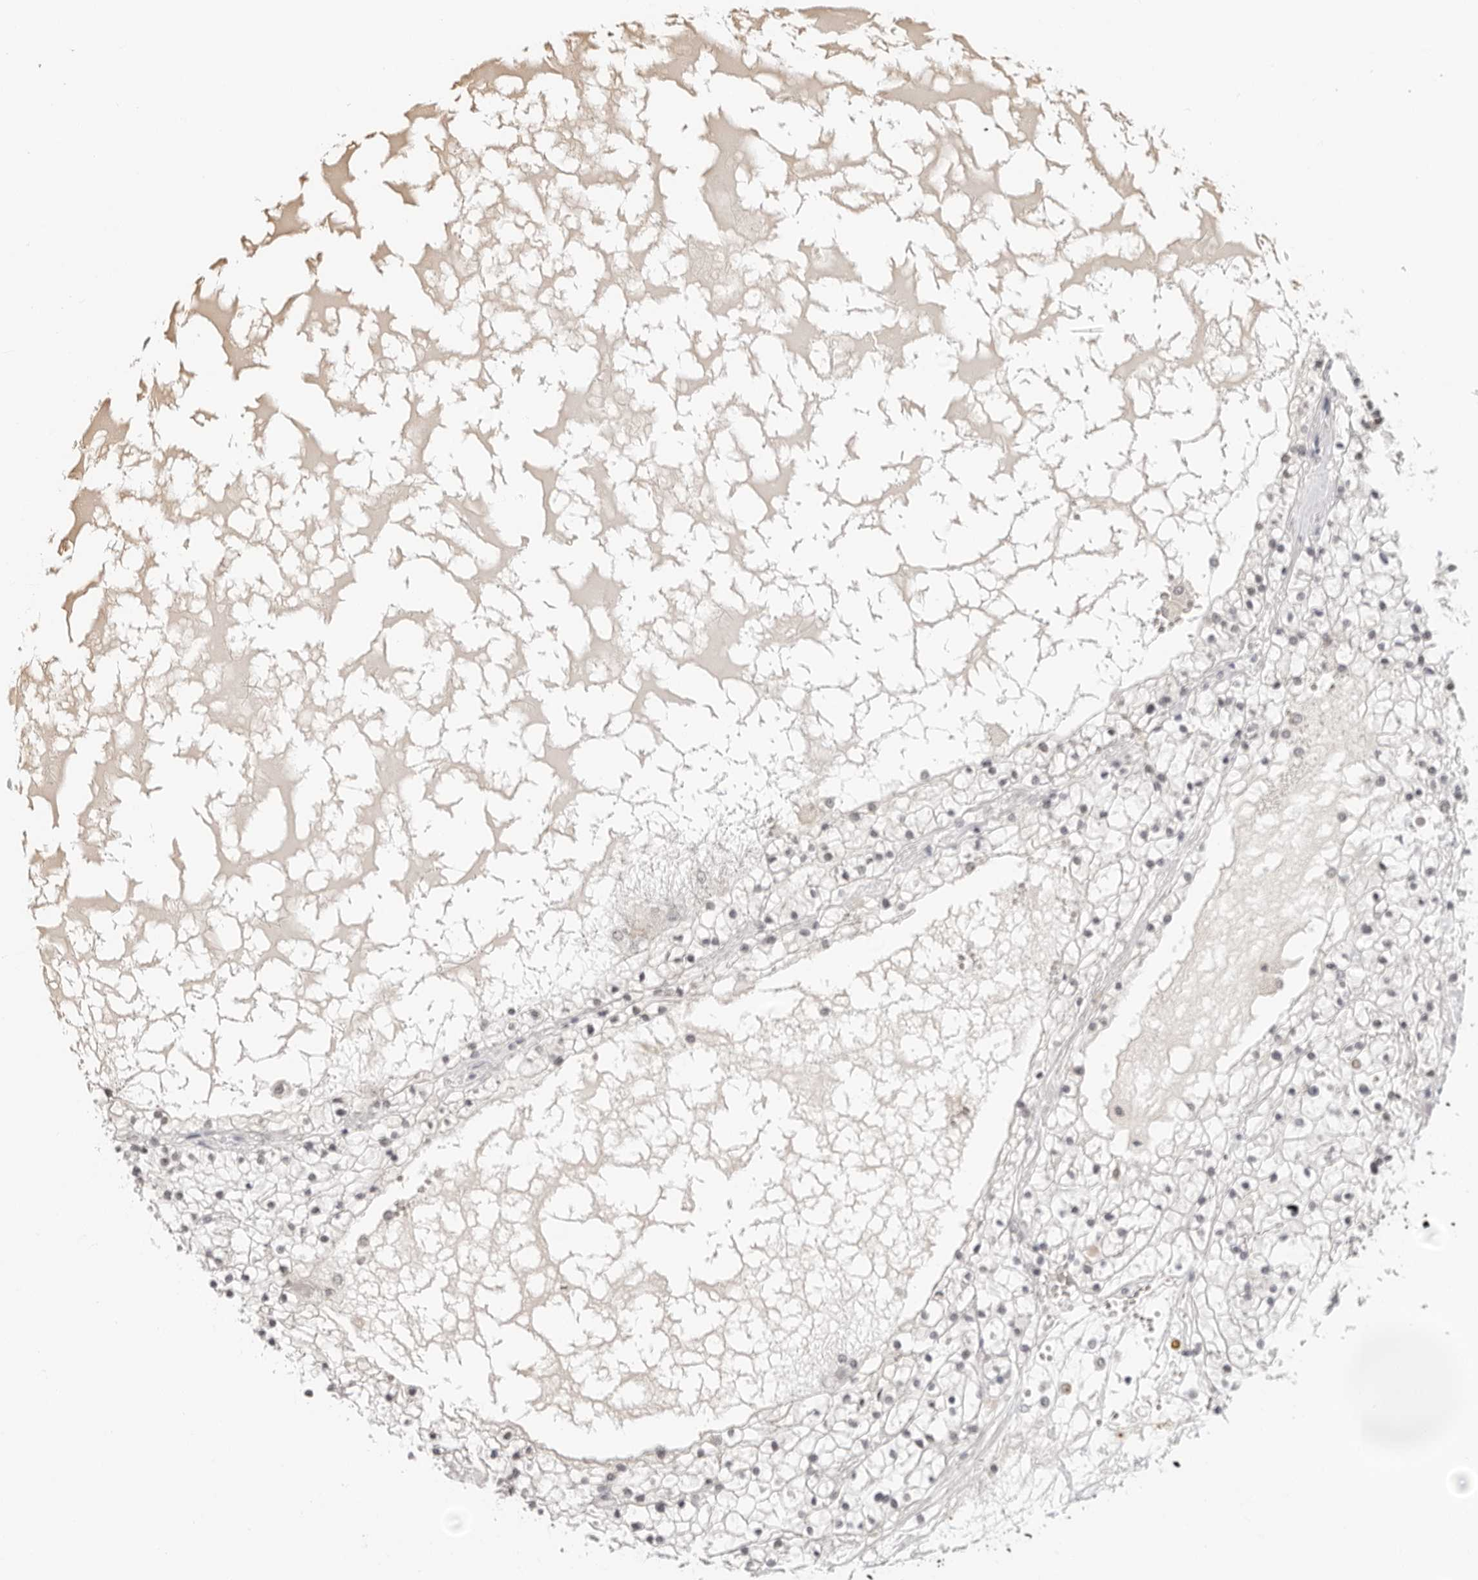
{"staining": {"intensity": "negative", "quantity": "none", "location": "none"}, "tissue": "renal cancer", "cell_type": "Tumor cells", "image_type": "cancer", "snomed": [{"axis": "morphology", "description": "Normal tissue, NOS"}, {"axis": "morphology", "description": "Adenocarcinoma, NOS"}, {"axis": "topography", "description": "Kidney"}], "caption": "Micrograph shows no protein expression in tumor cells of adenocarcinoma (renal) tissue. The staining is performed using DAB (3,3'-diaminobenzidine) brown chromogen with nuclei counter-stained in using hematoxylin.", "gene": "MSH6", "patient": {"sex": "male", "age": 68}}